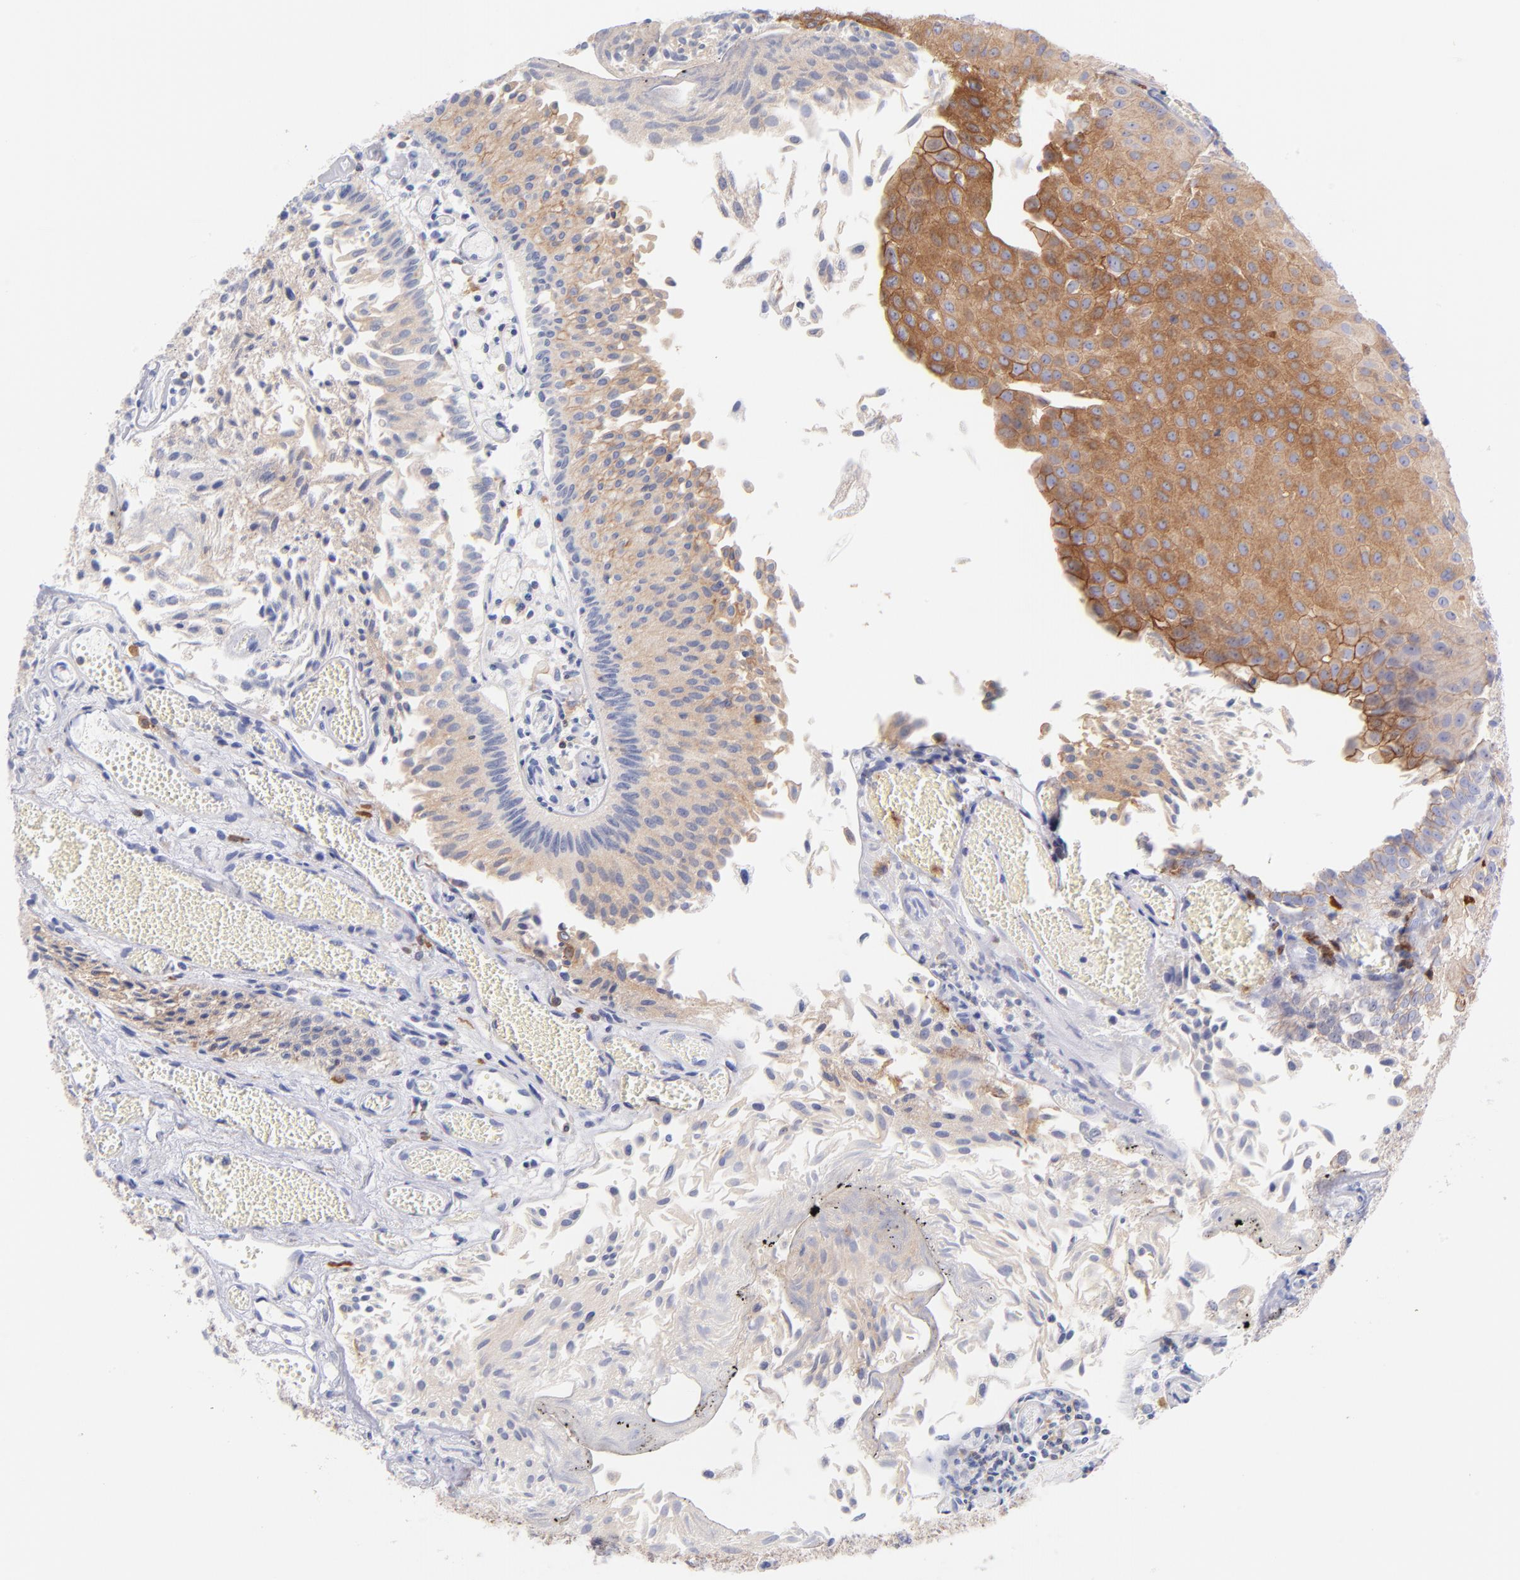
{"staining": {"intensity": "moderate", "quantity": ">75%", "location": "cytoplasmic/membranous"}, "tissue": "urothelial cancer", "cell_type": "Tumor cells", "image_type": "cancer", "snomed": [{"axis": "morphology", "description": "Urothelial carcinoma, Low grade"}, {"axis": "topography", "description": "Urinary bladder"}], "caption": "Low-grade urothelial carcinoma tissue shows moderate cytoplasmic/membranous expression in approximately >75% of tumor cells, visualized by immunohistochemistry.", "gene": "PRKCA", "patient": {"sex": "male", "age": 86}}